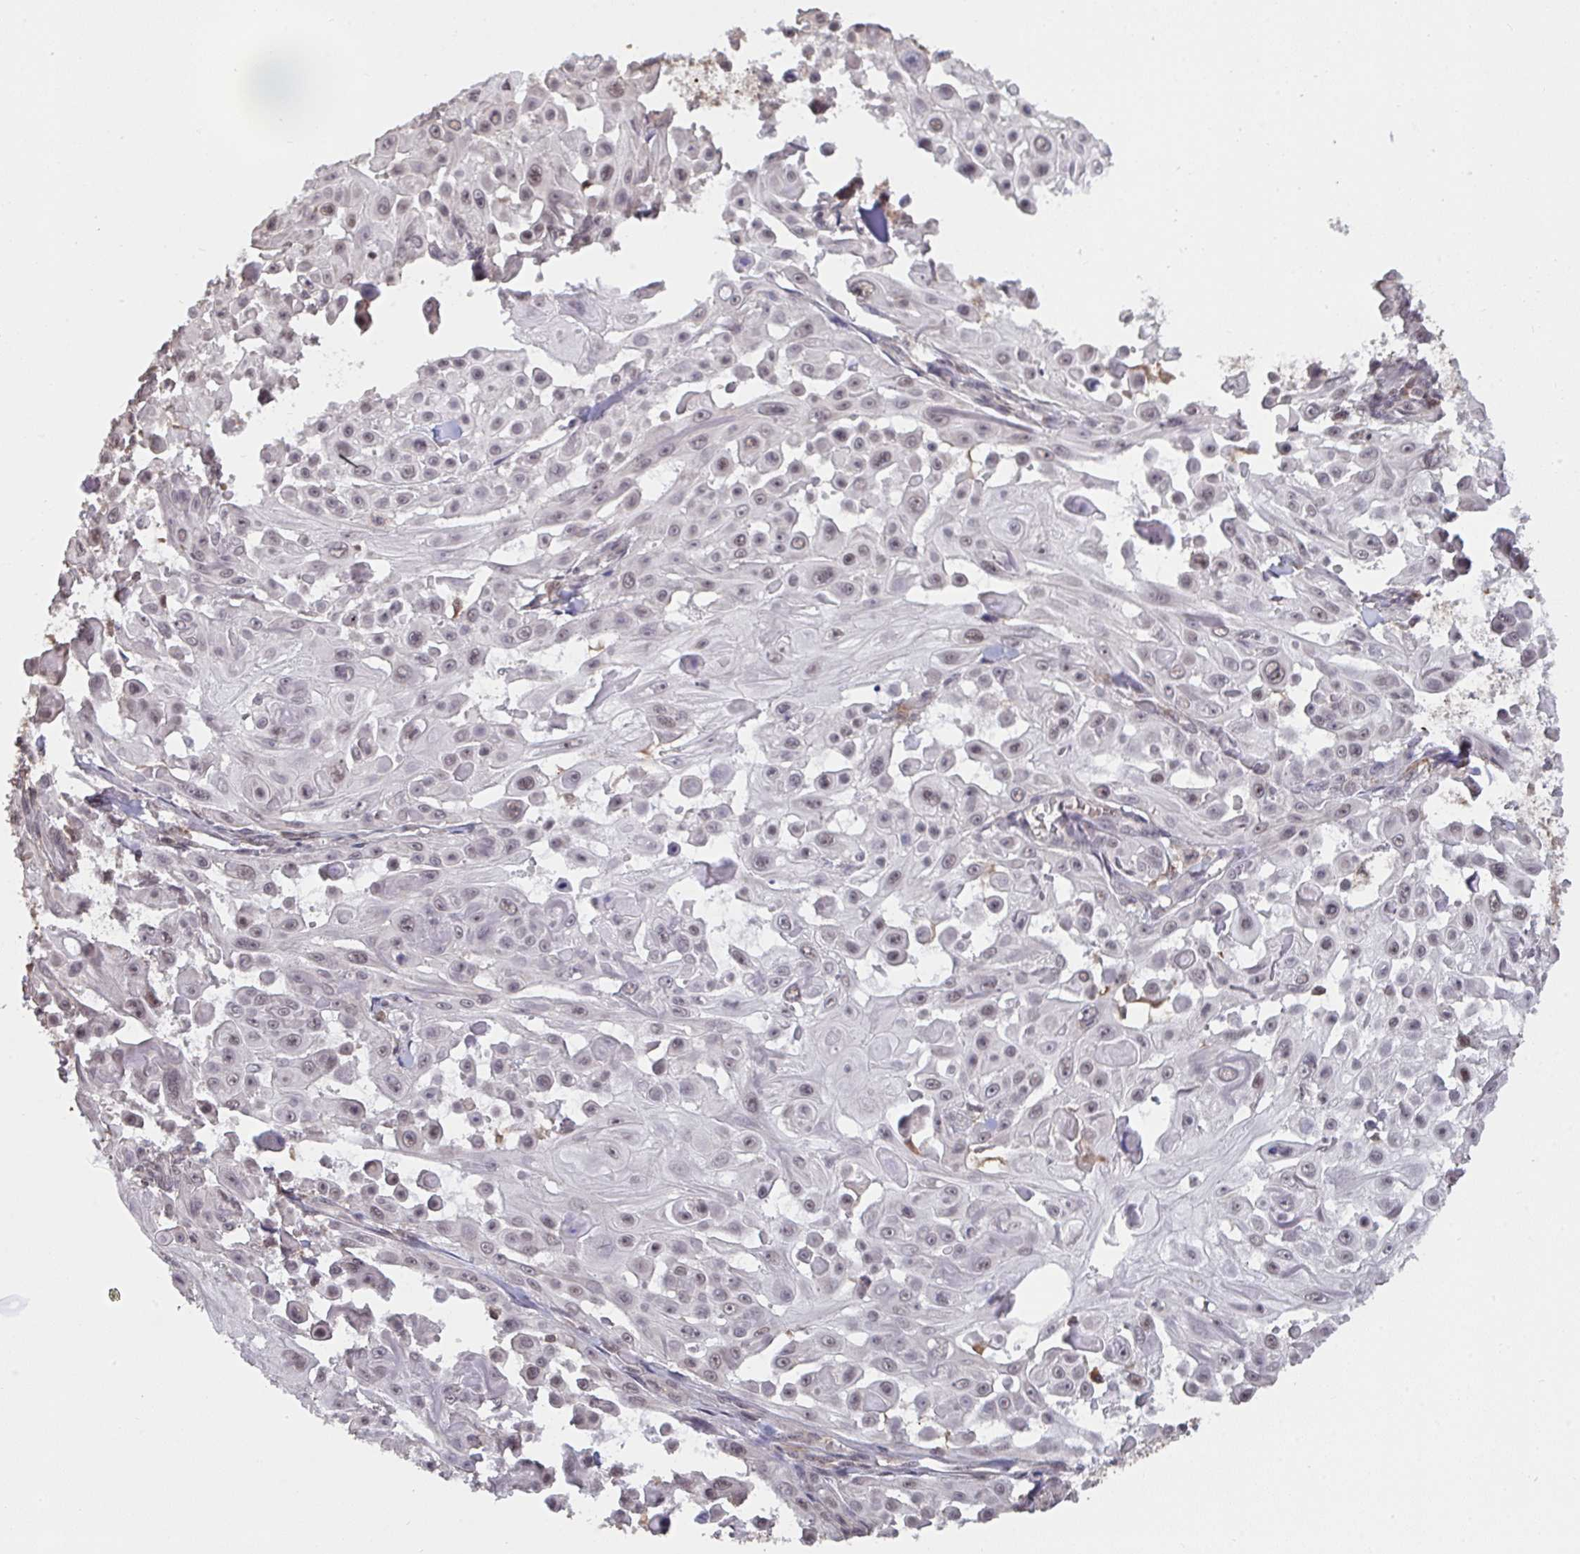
{"staining": {"intensity": "weak", "quantity": "<25%", "location": "nuclear"}, "tissue": "skin cancer", "cell_type": "Tumor cells", "image_type": "cancer", "snomed": [{"axis": "morphology", "description": "Squamous cell carcinoma, NOS"}, {"axis": "topography", "description": "Skin"}], "caption": "The immunohistochemistry micrograph has no significant expression in tumor cells of skin cancer (squamous cell carcinoma) tissue. (DAB immunohistochemistry with hematoxylin counter stain).", "gene": "SAP30", "patient": {"sex": "male", "age": 91}}